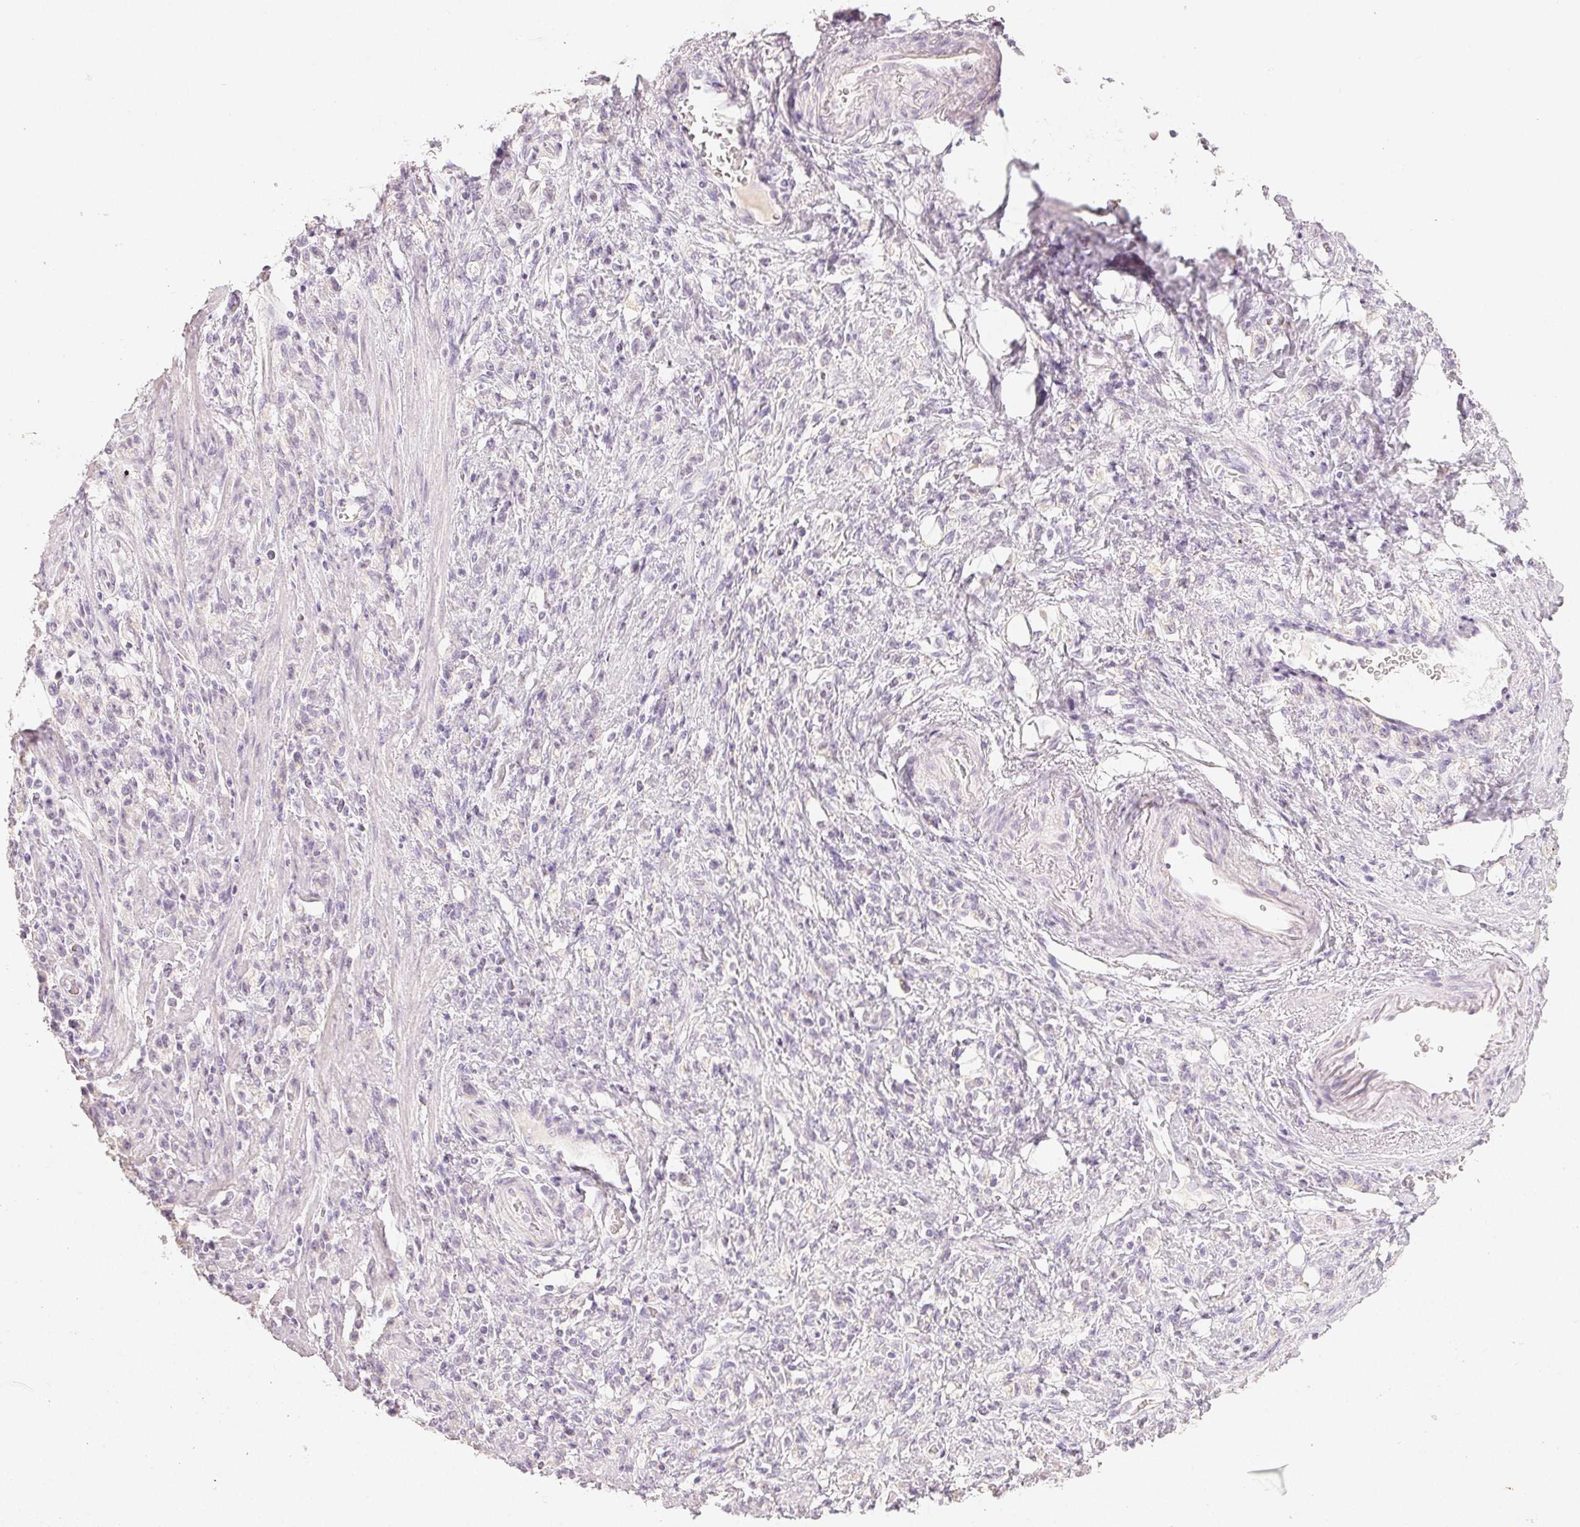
{"staining": {"intensity": "negative", "quantity": "none", "location": "none"}, "tissue": "stomach cancer", "cell_type": "Tumor cells", "image_type": "cancer", "snomed": [{"axis": "morphology", "description": "Adenocarcinoma, NOS"}, {"axis": "topography", "description": "Stomach"}], "caption": "Stomach cancer was stained to show a protein in brown. There is no significant positivity in tumor cells.", "gene": "LVRN", "patient": {"sex": "male", "age": 77}}